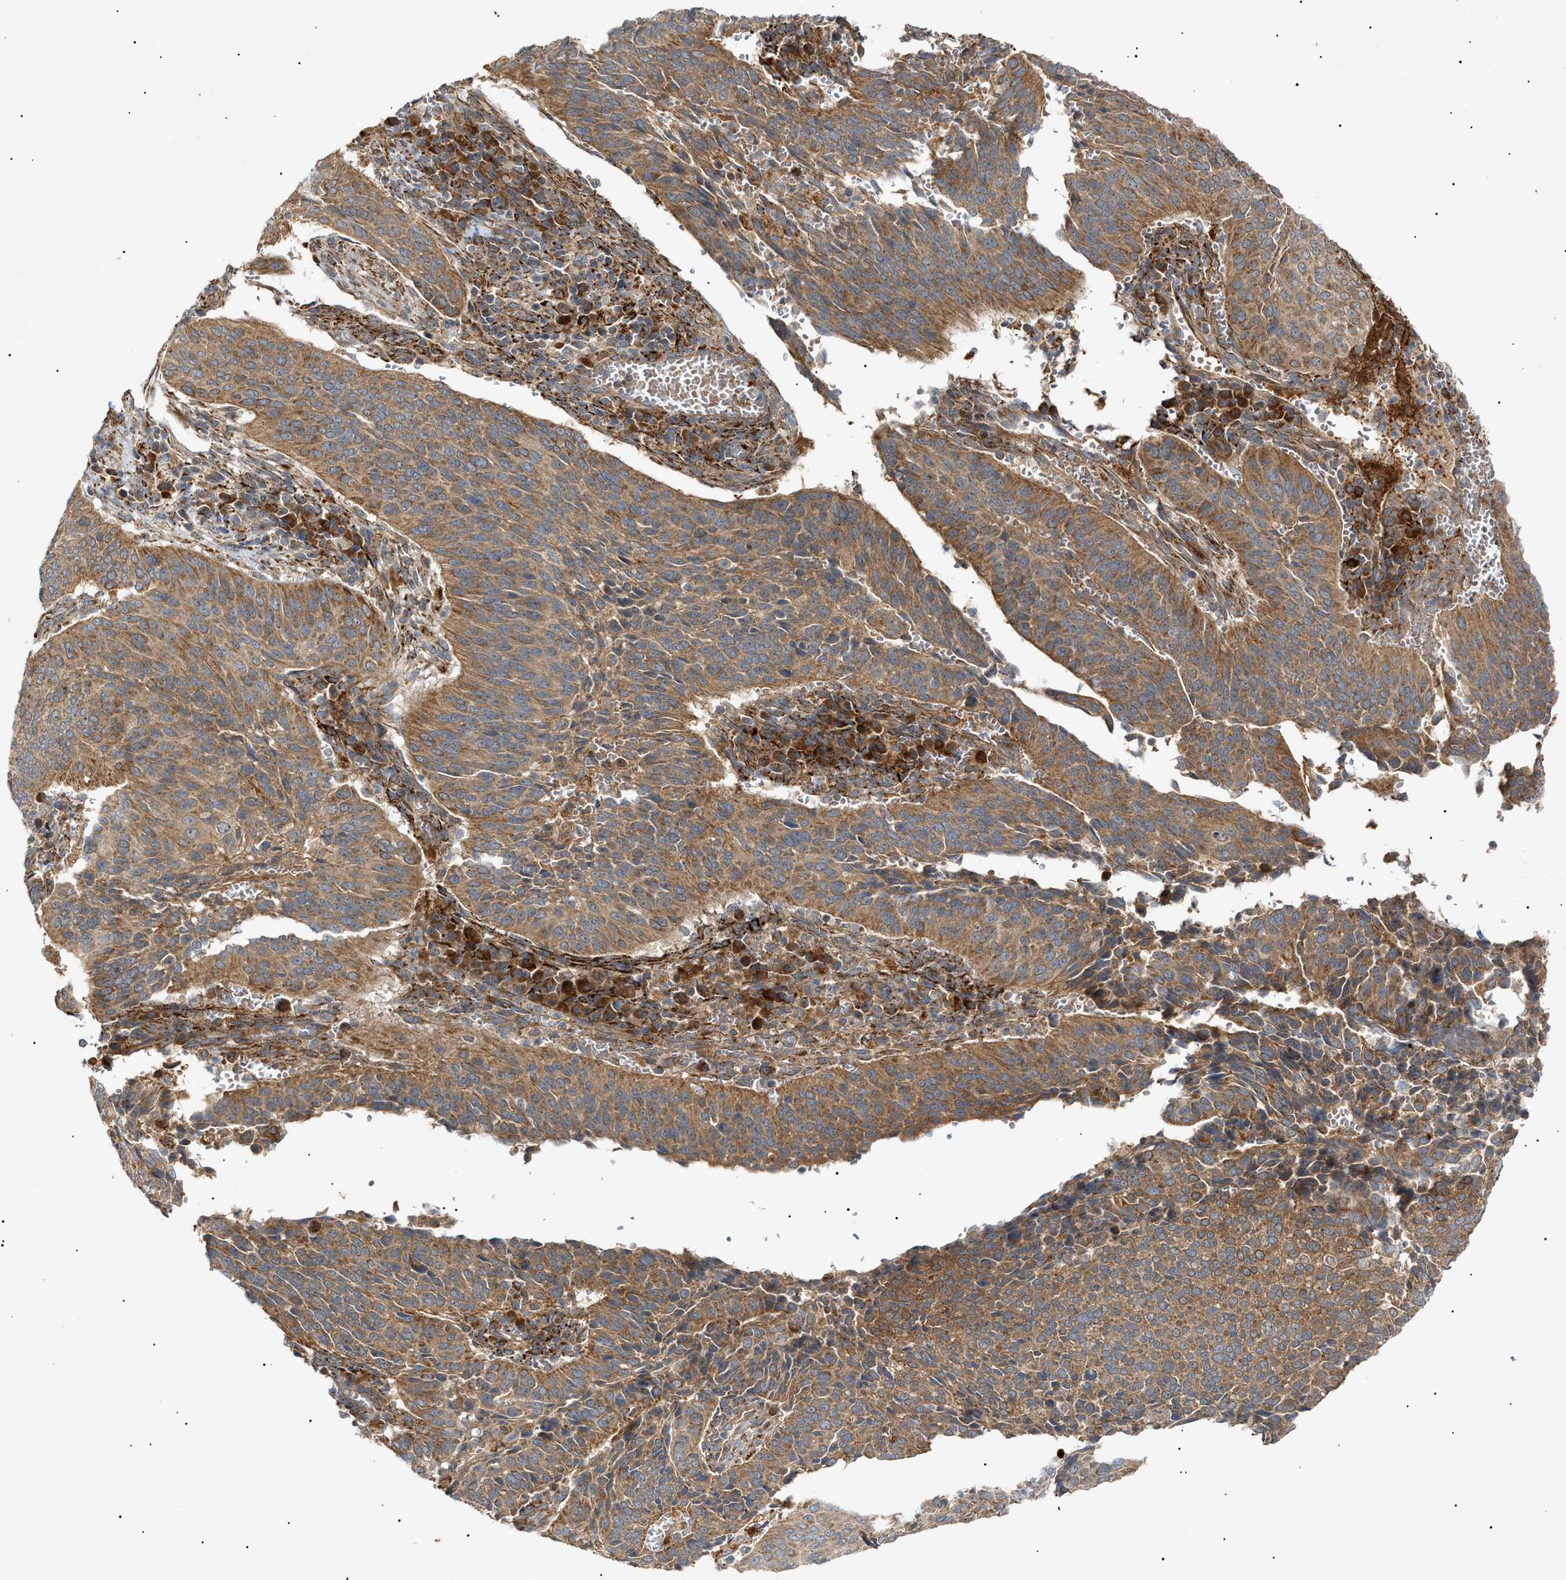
{"staining": {"intensity": "moderate", "quantity": ">75%", "location": "cytoplasmic/membranous"}, "tissue": "cervical cancer", "cell_type": "Tumor cells", "image_type": "cancer", "snomed": [{"axis": "morphology", "description": "Normal tissue, NOS"}, {"axis": "morphology", "description": "Squamous cell carcinoma, NOS"}, {"axis": "topography", "description": "Cervix"}], "caption": "Protein staining displays moderate cytoplasmic/membranous expression in approximately >75% of tumor cells in cervical cancer.", "gene": "MTCH1", "patient": {"sex": "female", "age": 39}}